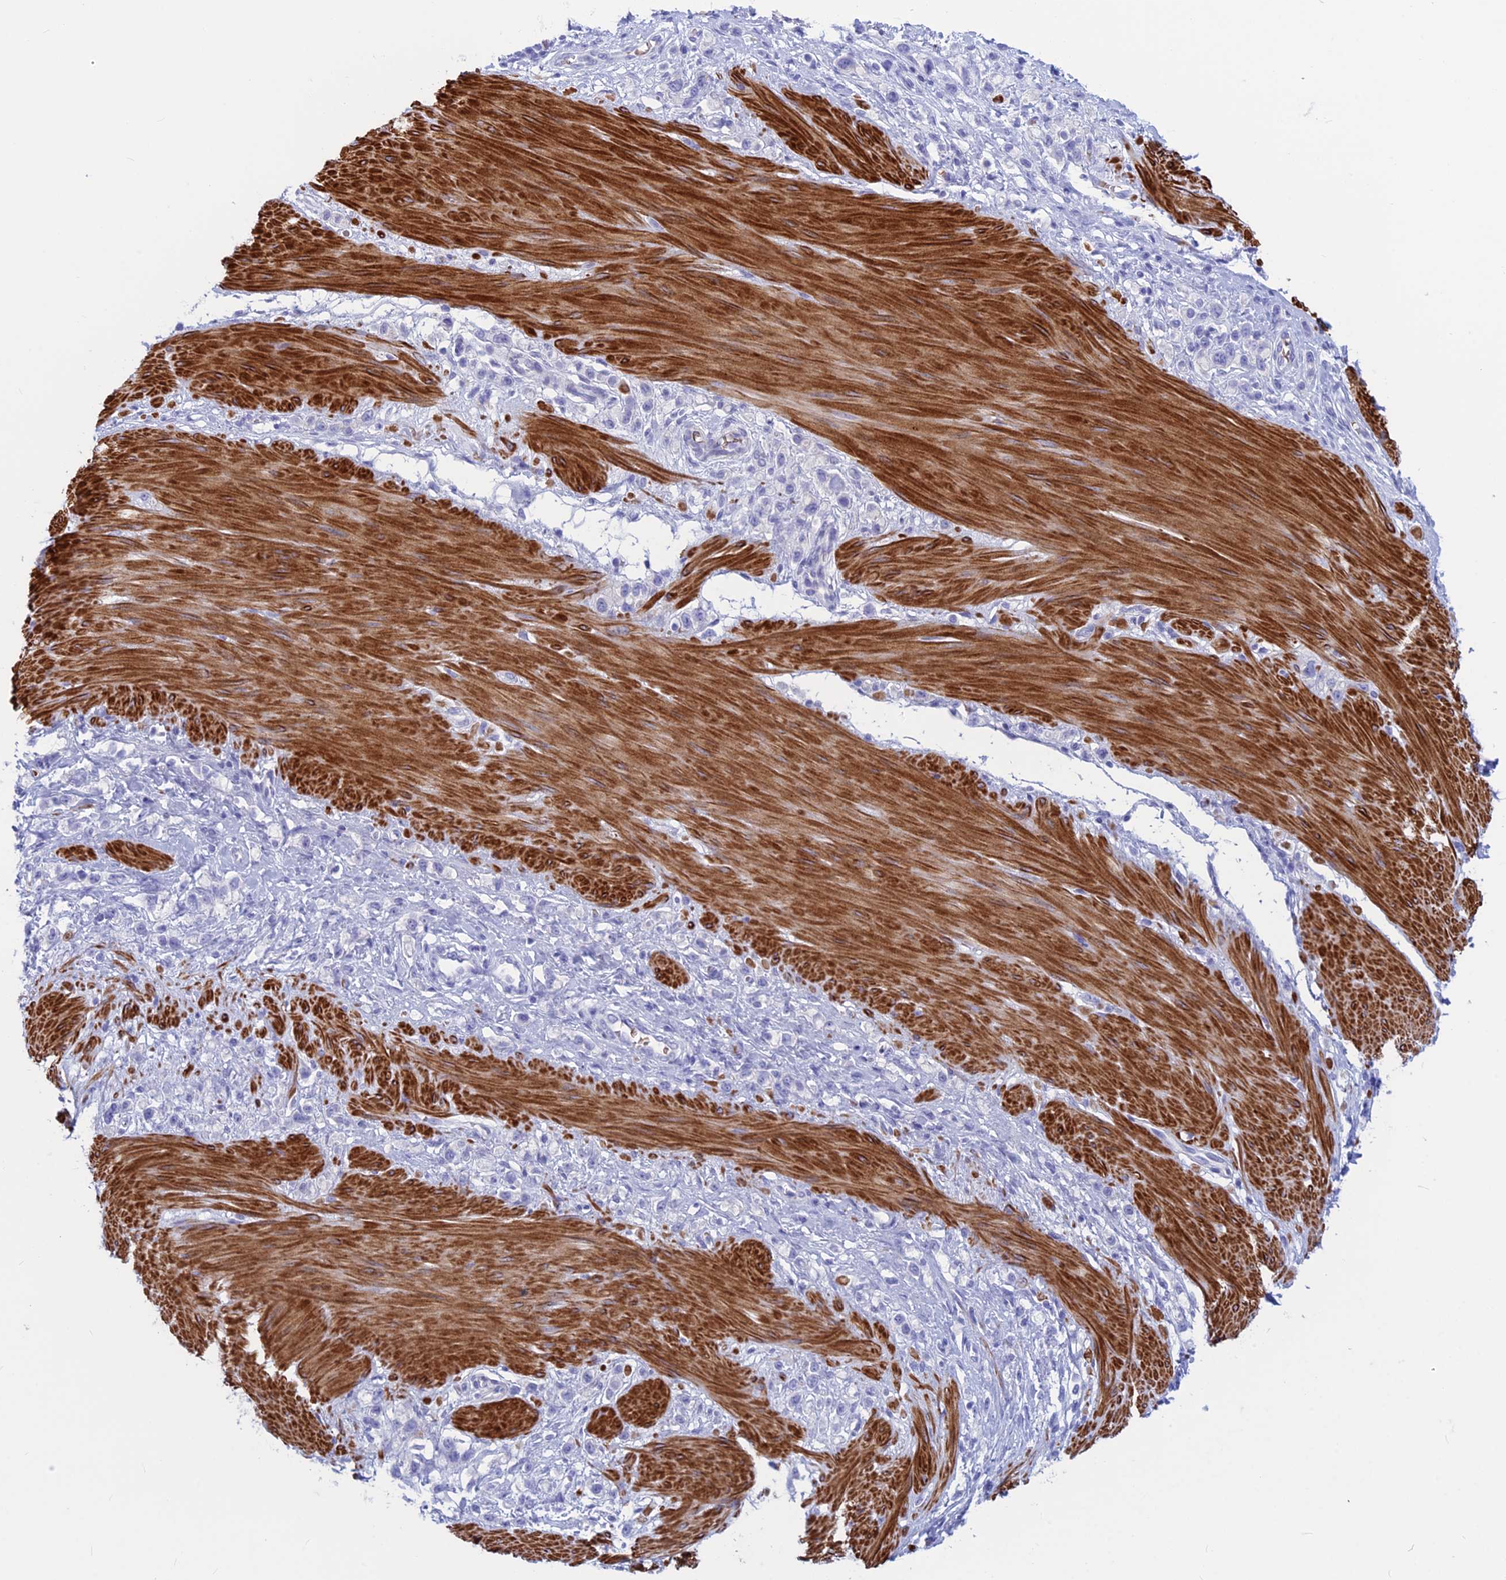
{"staining": {"intensity": "negative", "quantity": "none", "location": "none"}, "tissue": "stomach cancer", "cell_type": "Tumor cells", "image_type": "cancer", "snomed": [{"axis": "morphology", "description": "Adenocarcinoma, NOS"}, {"axis": "topography", "description": "Stomach"}], "caption": "A photomicrograph of stomach adenocarcinoma stained for a protein reveals no brown staining in tumor cells.", "gene": "GAPDHS", "patient": {"sex": "female", "age": 65}}